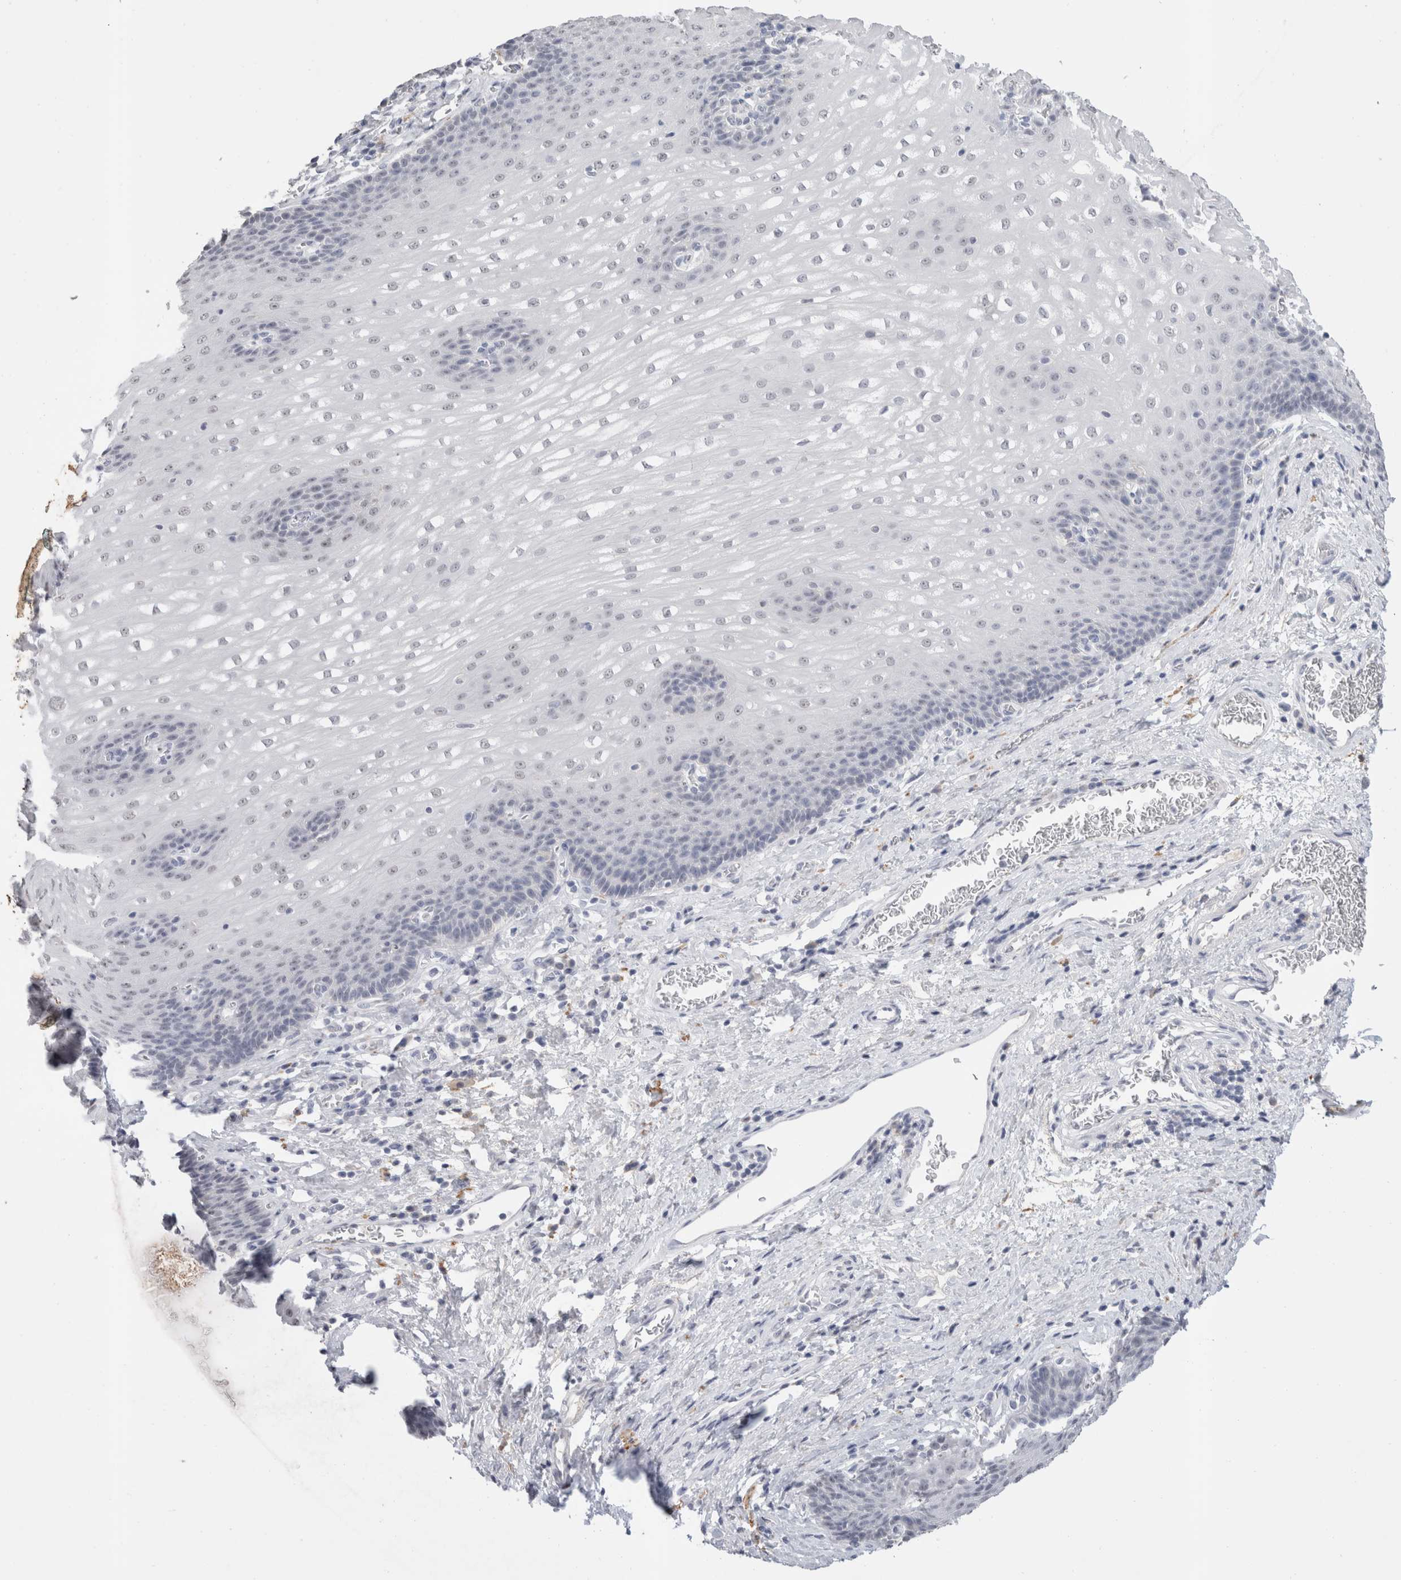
{"staining": {"intensity": "negative", "quantity": "none", "location": "none"}, "tissue": "esophagus", "cell_type": "Squamous epithelial cells", "image_type": "normal", "snomed": [{"axis": "morphology", "description": "Normal tissue, NOS"}, {"axis": "topography", "description": "Esophagus"}], "caption": "Squamous epithelial cells are negative for brown protein staining in normal esophagus.", "gene": "CADM3", "patient": {"sex": "male", "age": 48}}